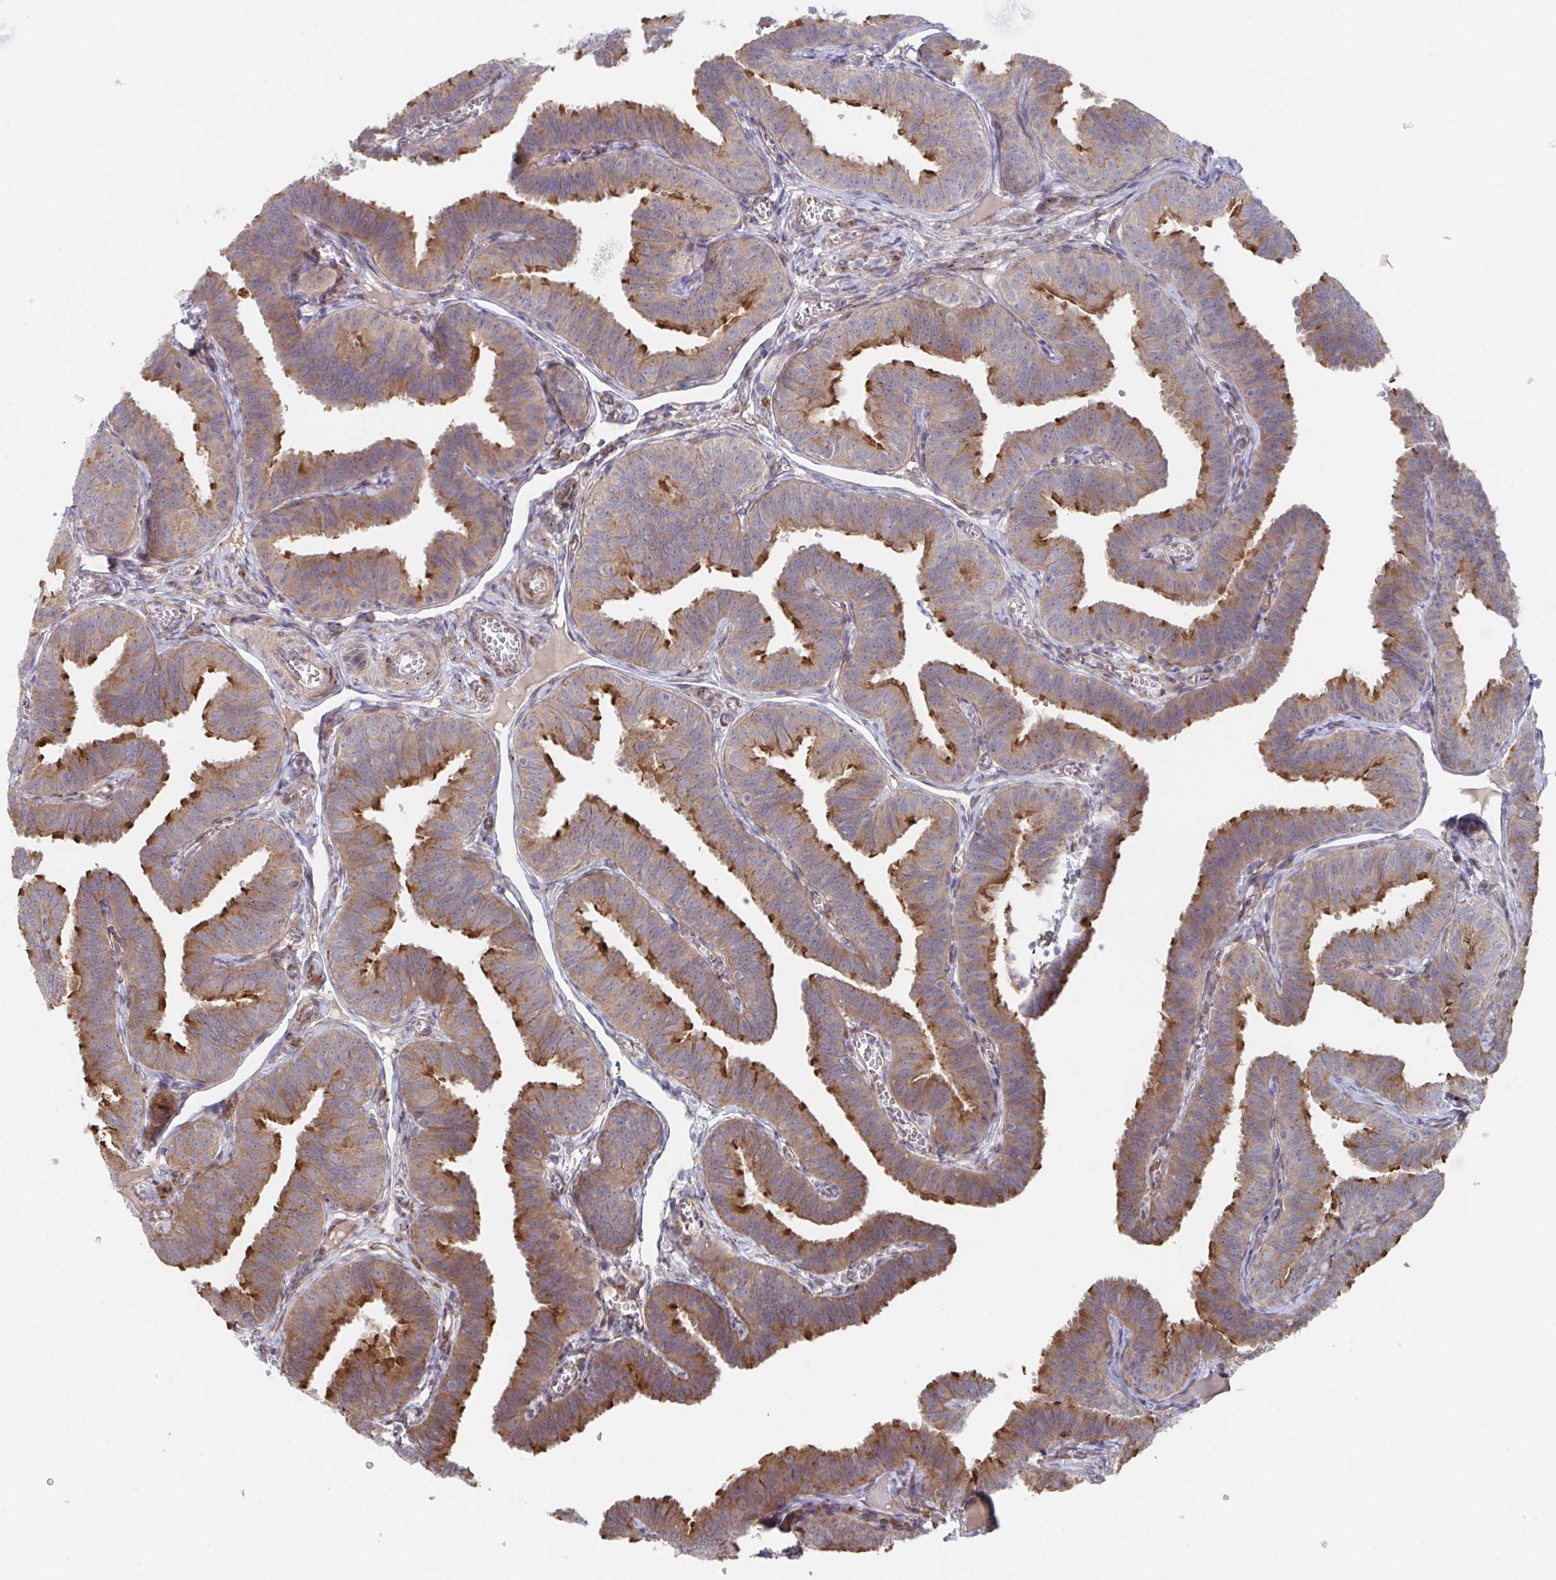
{"staining": {"intensity": "strong", "quantity": "25%-75%", "location": "cytoplasmic/membranous"}, "tissue": "fallopian tube", "cell_type": "Glandular cells", "image_type": "normal", "snomed": [{"axis": "morphology", "description": "Normal tissue, NOS"}, {"axis": "topography", "description": "Fallopian tube"}], "caption": "Fallopian tube stained for a protein displays strong cytoplasmic/membranous positivity in glandular cells. (Stains: DAB (3,3'-diaminobenzidine) in brown, nuclei in blue, Microscopy: brightfield microscopy at high magnification).", "gene": "FJX1", "patient": {"sex": "female", "age": 25}}